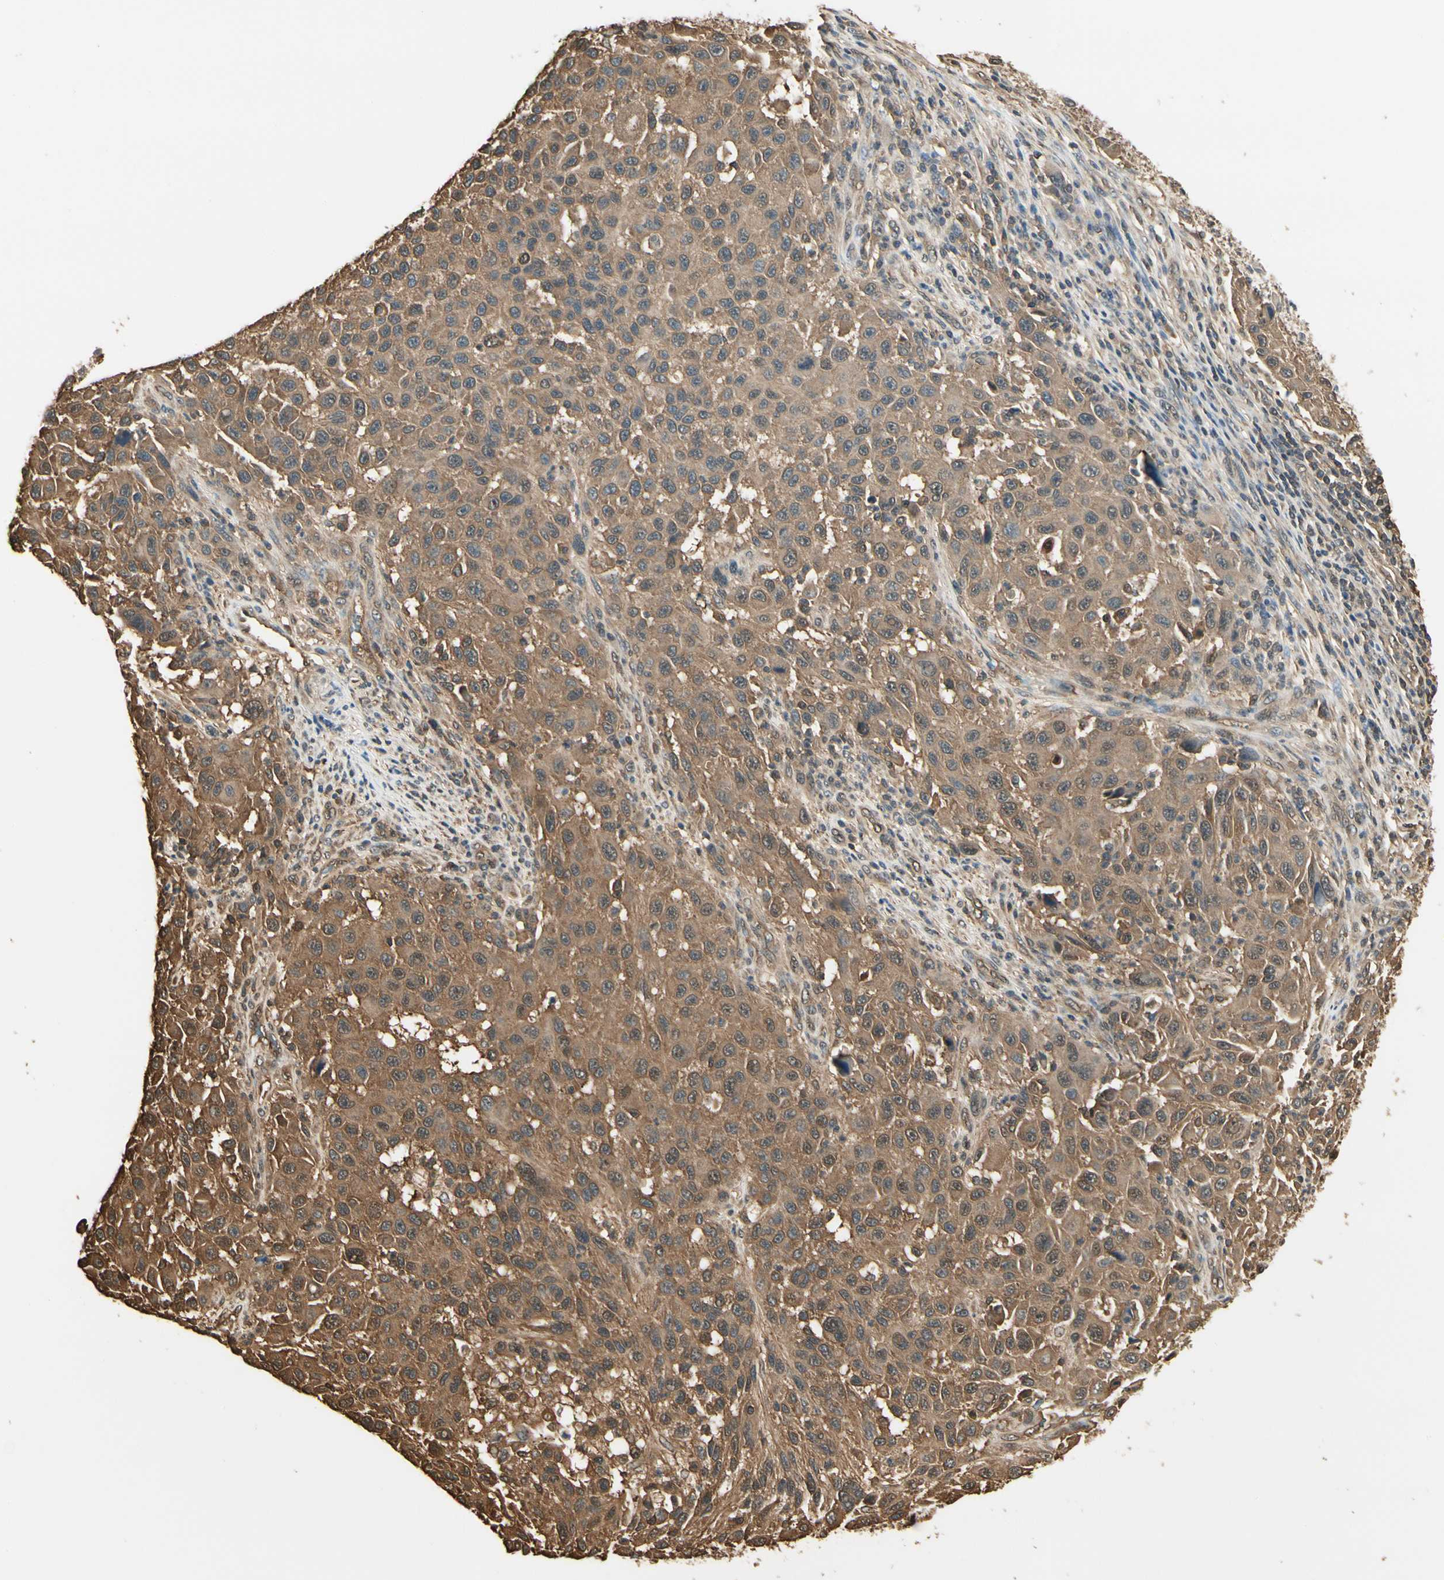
{"staining": {"intensity": "moderate", "quantity": ">75%", "location": "cytoplasmic/membranous"}, "tissue": "melanoma", "cell_type": "Tumor cells", "image_type": "cancer", "snomed": [{"axis": "morphology", "description": "Malignant melanoma, Metastatic site"}, {"axis": "topography", "description": "Lymph node"}], "caption": "Protein staining reveals moderate cytoplasmic/membranous positivity in approximately >75% of tumor cells in malignant melanoma (metastatic site).", "gene": "YWHAE", "patient": {"sex": "male", "age": 61}}